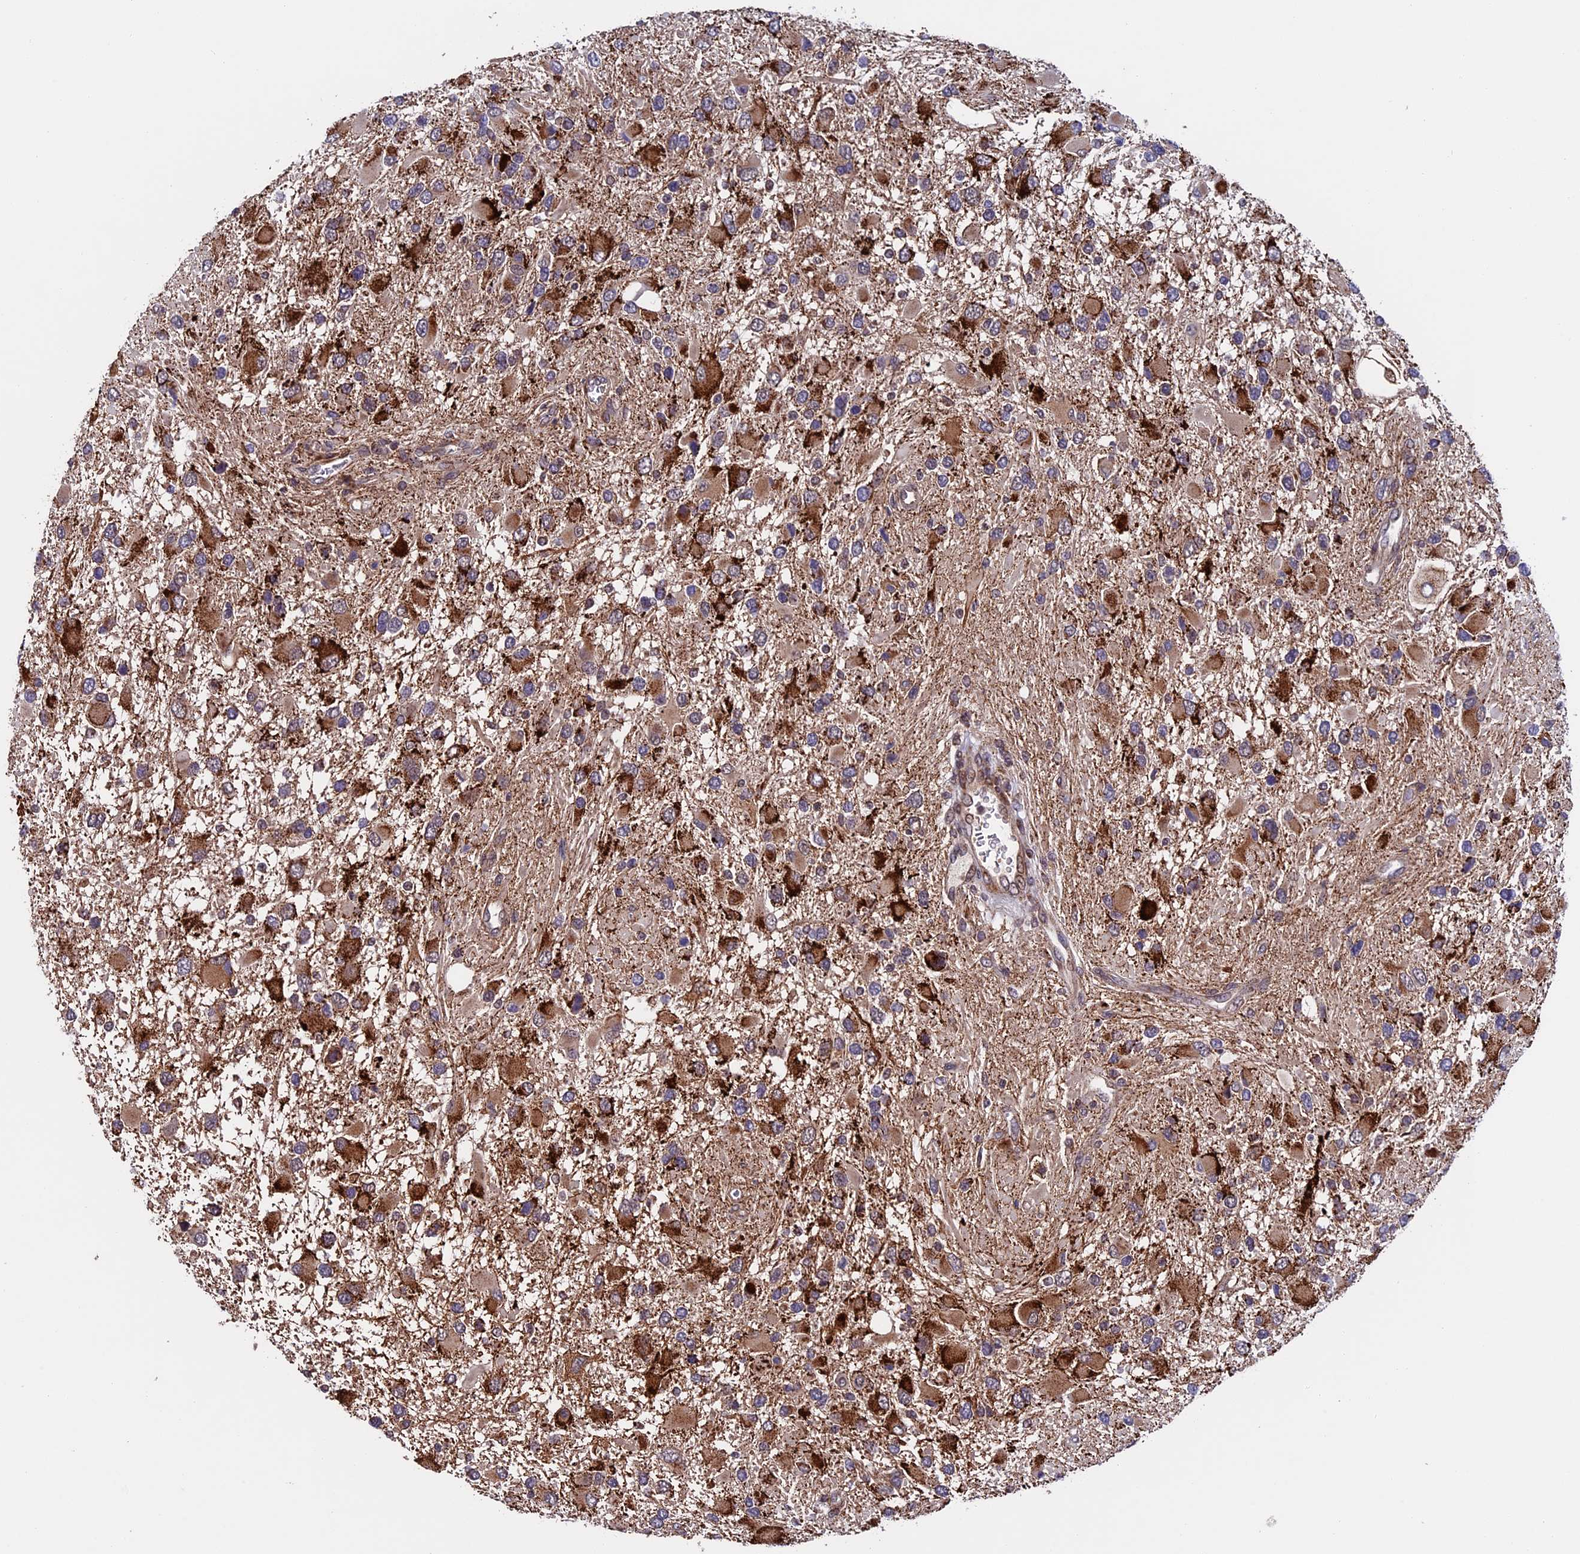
{"staining": {"intensity": "strong", "quantity": ">75%", "location": "cytoplasmic/membranous"}, "tissue": "glioma", "cell_type": "Tumor cells", "image_type": "cancer", "snomed": [{"axis": "morphology", "description": "Glioma, malignant, High grade"}, {"axis": "topography", "description": "Brain"}], "caption": "Immunohistochemistry (IHC) photomicrograph of malignant high-grade glioma stained for a protein (brown), which displays high levels of strong cytoplasmic/membranous positivity in approximately >75% of tumor cells.", "gene": "RNF17", "patient": {"sex": "male", "age": 53}}